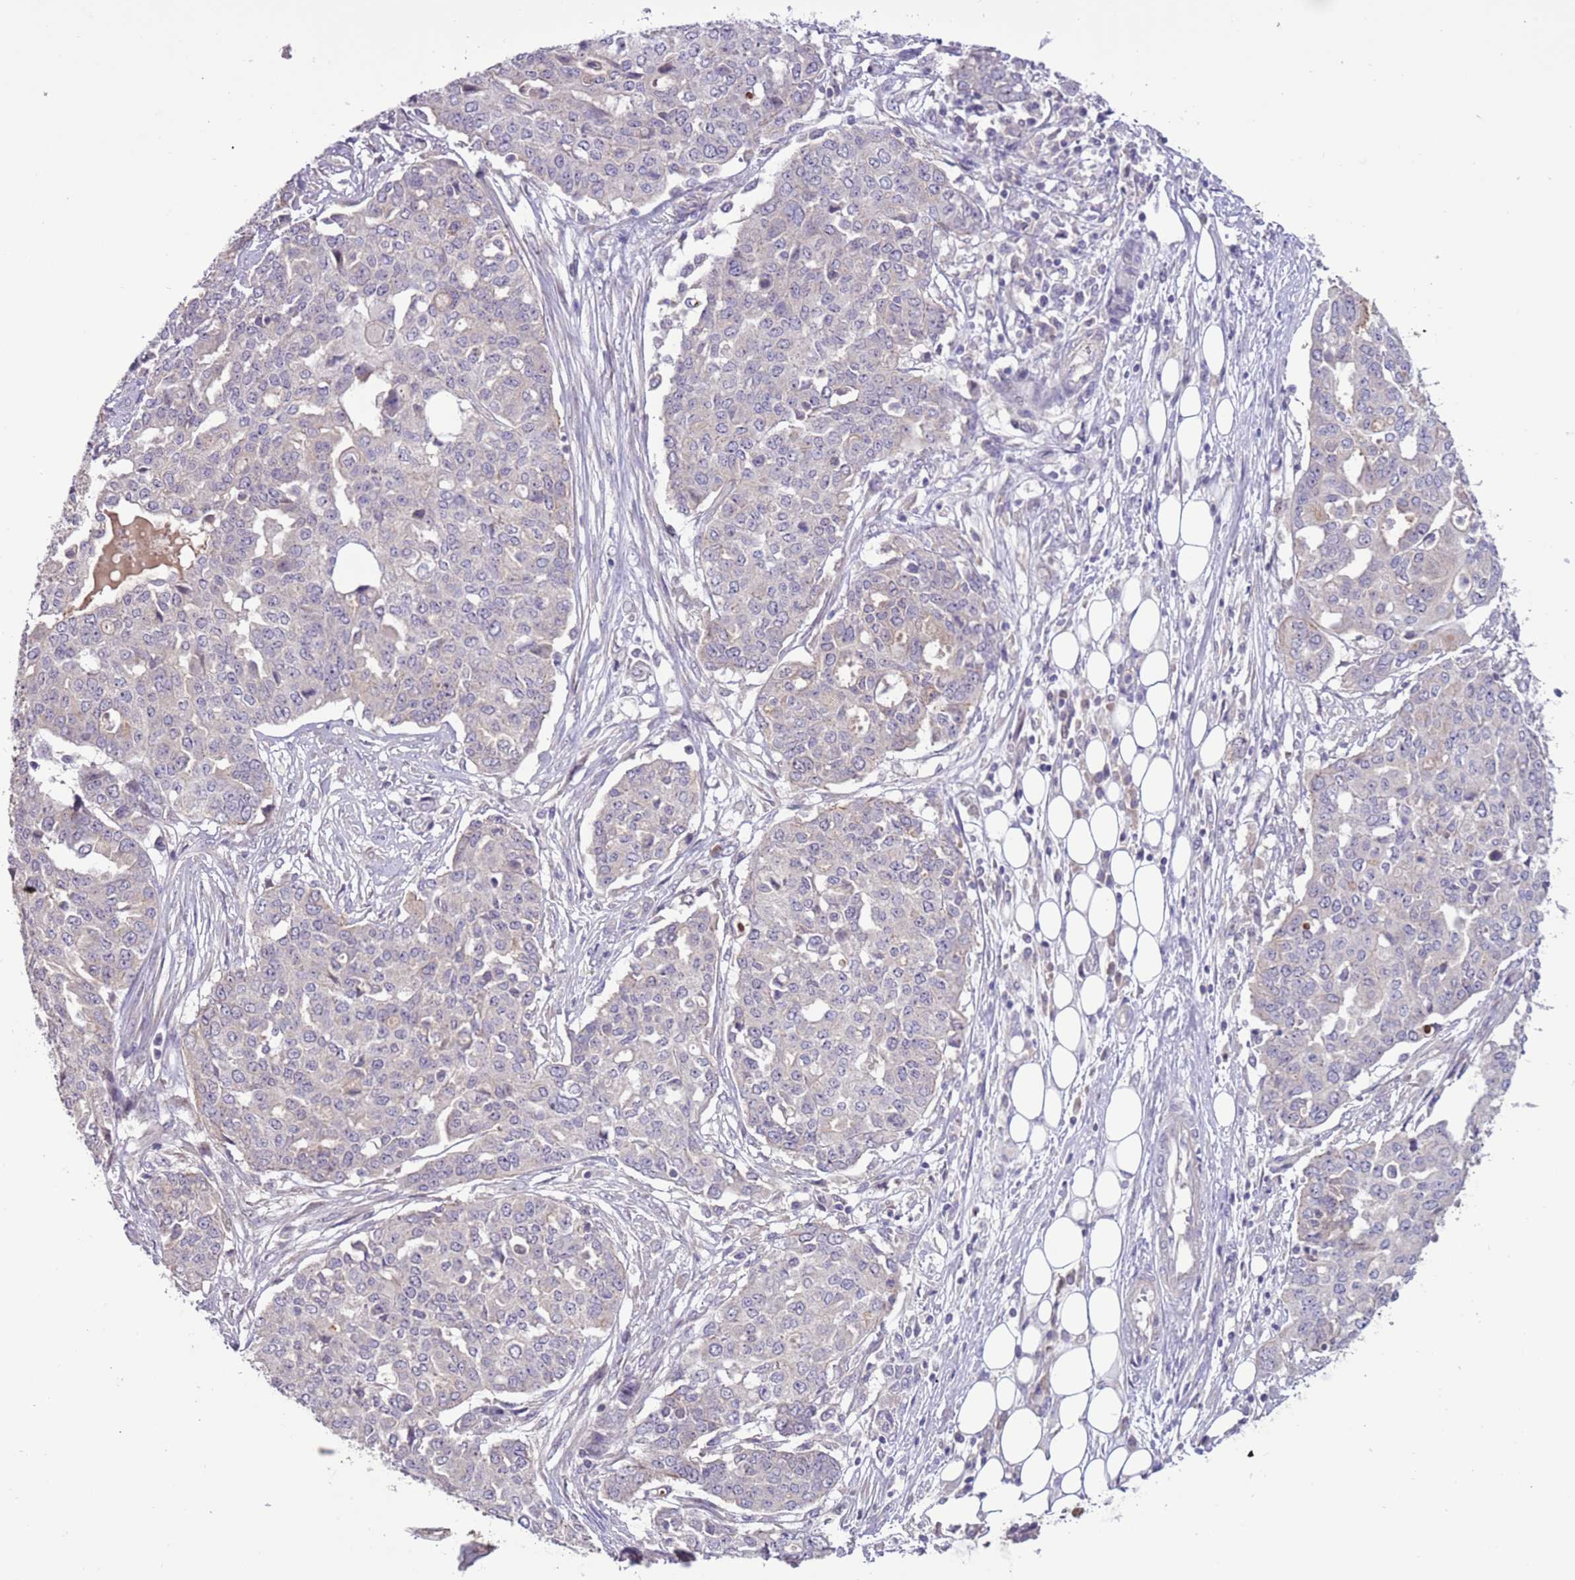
{"staining": {"intensity": "negative", "quantity": "none", "location": "none"}, "tissue": "ovarian cancer", "cell_type": "Tumor cells", "image_type": "cancer", "snomed": [{"axis": "morphology", "description": "Cystadenocarcinoma, serous, NOS"}, {"axis": "topography", "description": "Soft tissue"}, {"axis": "topography", "description": "Ovary"}], "caption": "Ovarian cancer was stained to show a protein in brown. There is no significant staining in tumor cells.", "gene": "SHROOM3", "patient": {"sex": "female", "age": 57}}